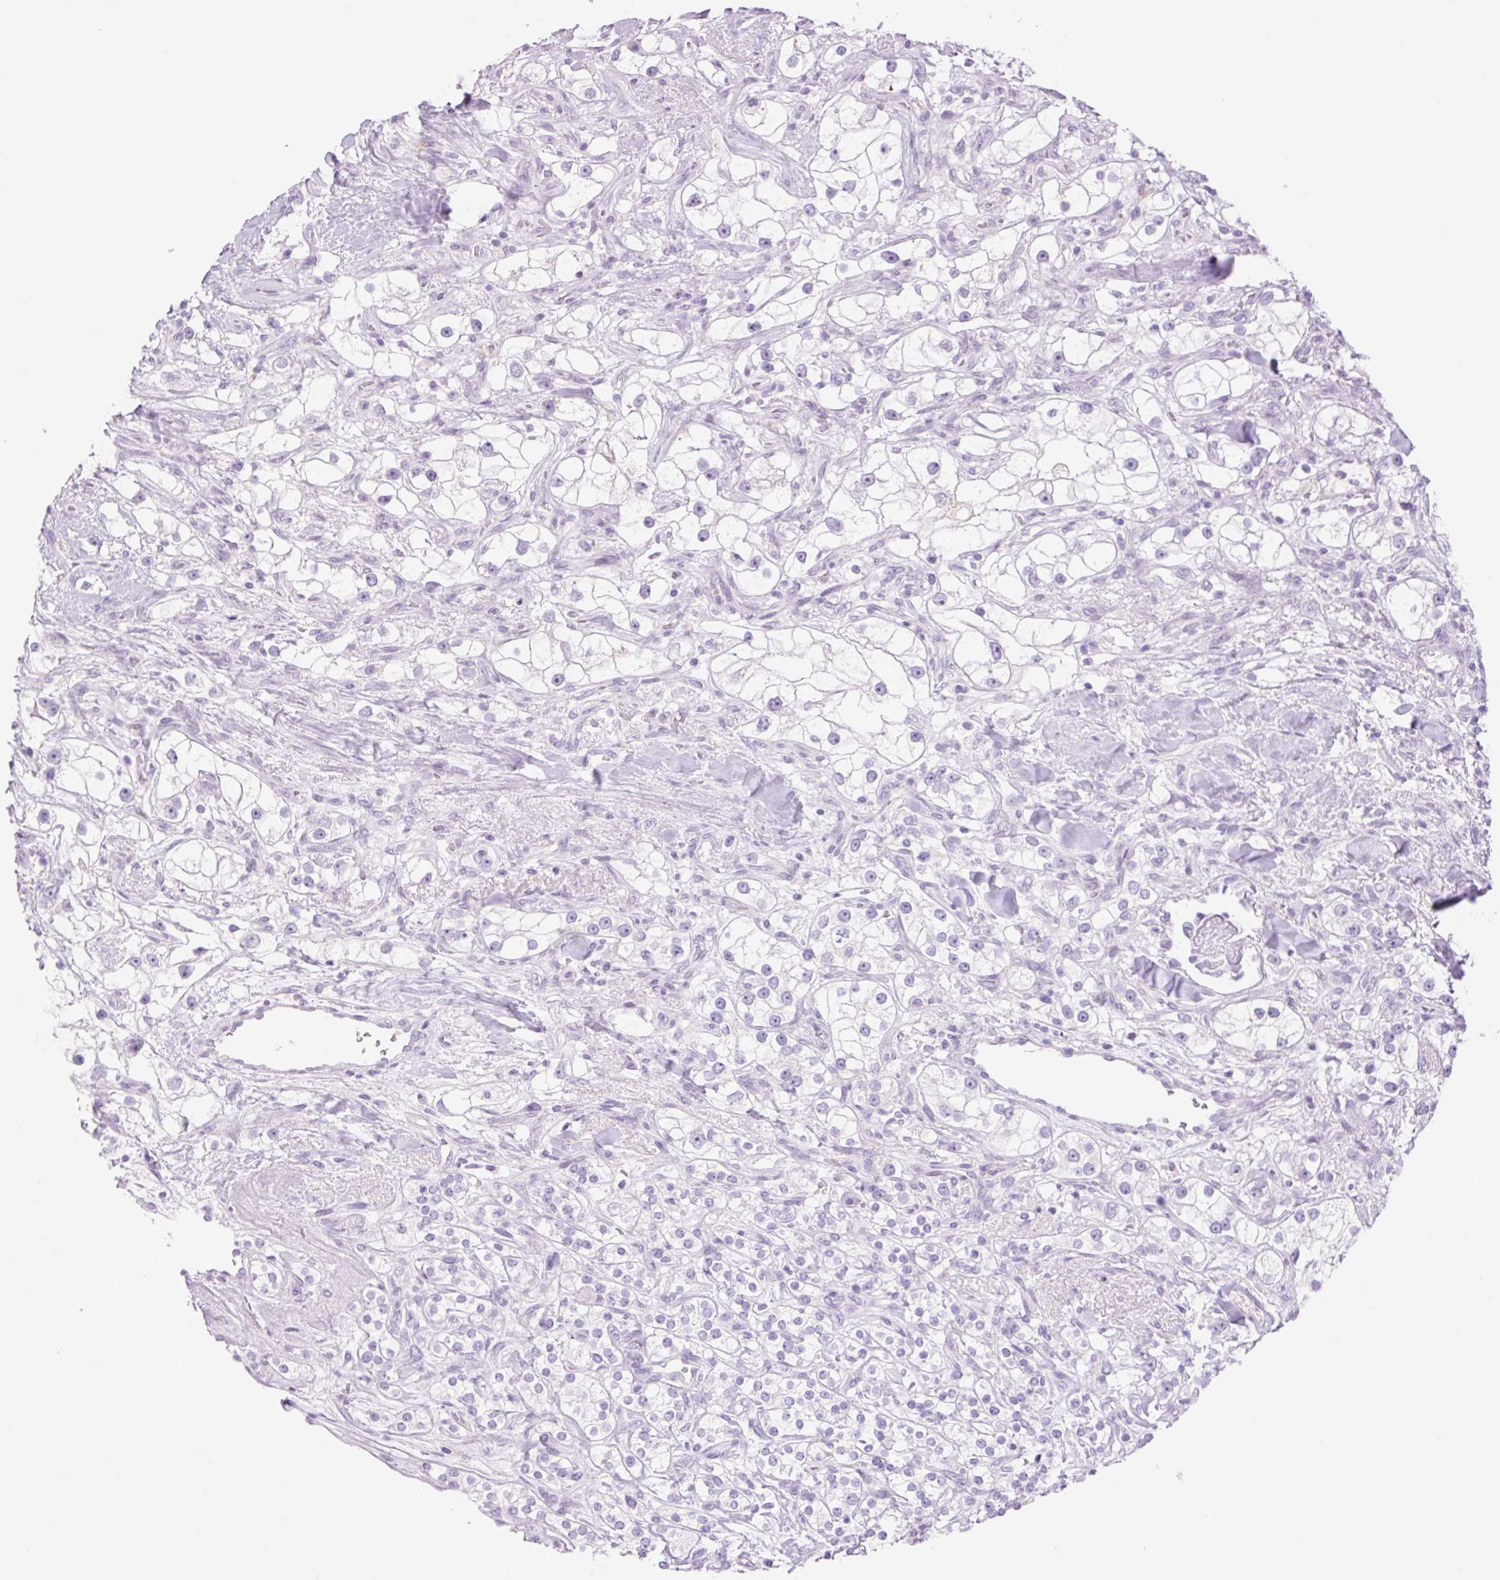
{"staining": {"intensity": "negative", "quantity": "none", "location": "none"}, "tissue": "renal cancer", "cell_type": "Tumor cells", "image_type": "cancer", "snomed": [{"axis": "morphology", "description": "Adenocarcinoma, NOS"}, {"axis": "topography", "description": "Kidney"}], "caption": "The histopathology image exhibits no significant positivity in tumor cells of renal cancer (adenocarcinoma).", "gene": "TBX15", "patient": {"sex": "male", "age": 77}}